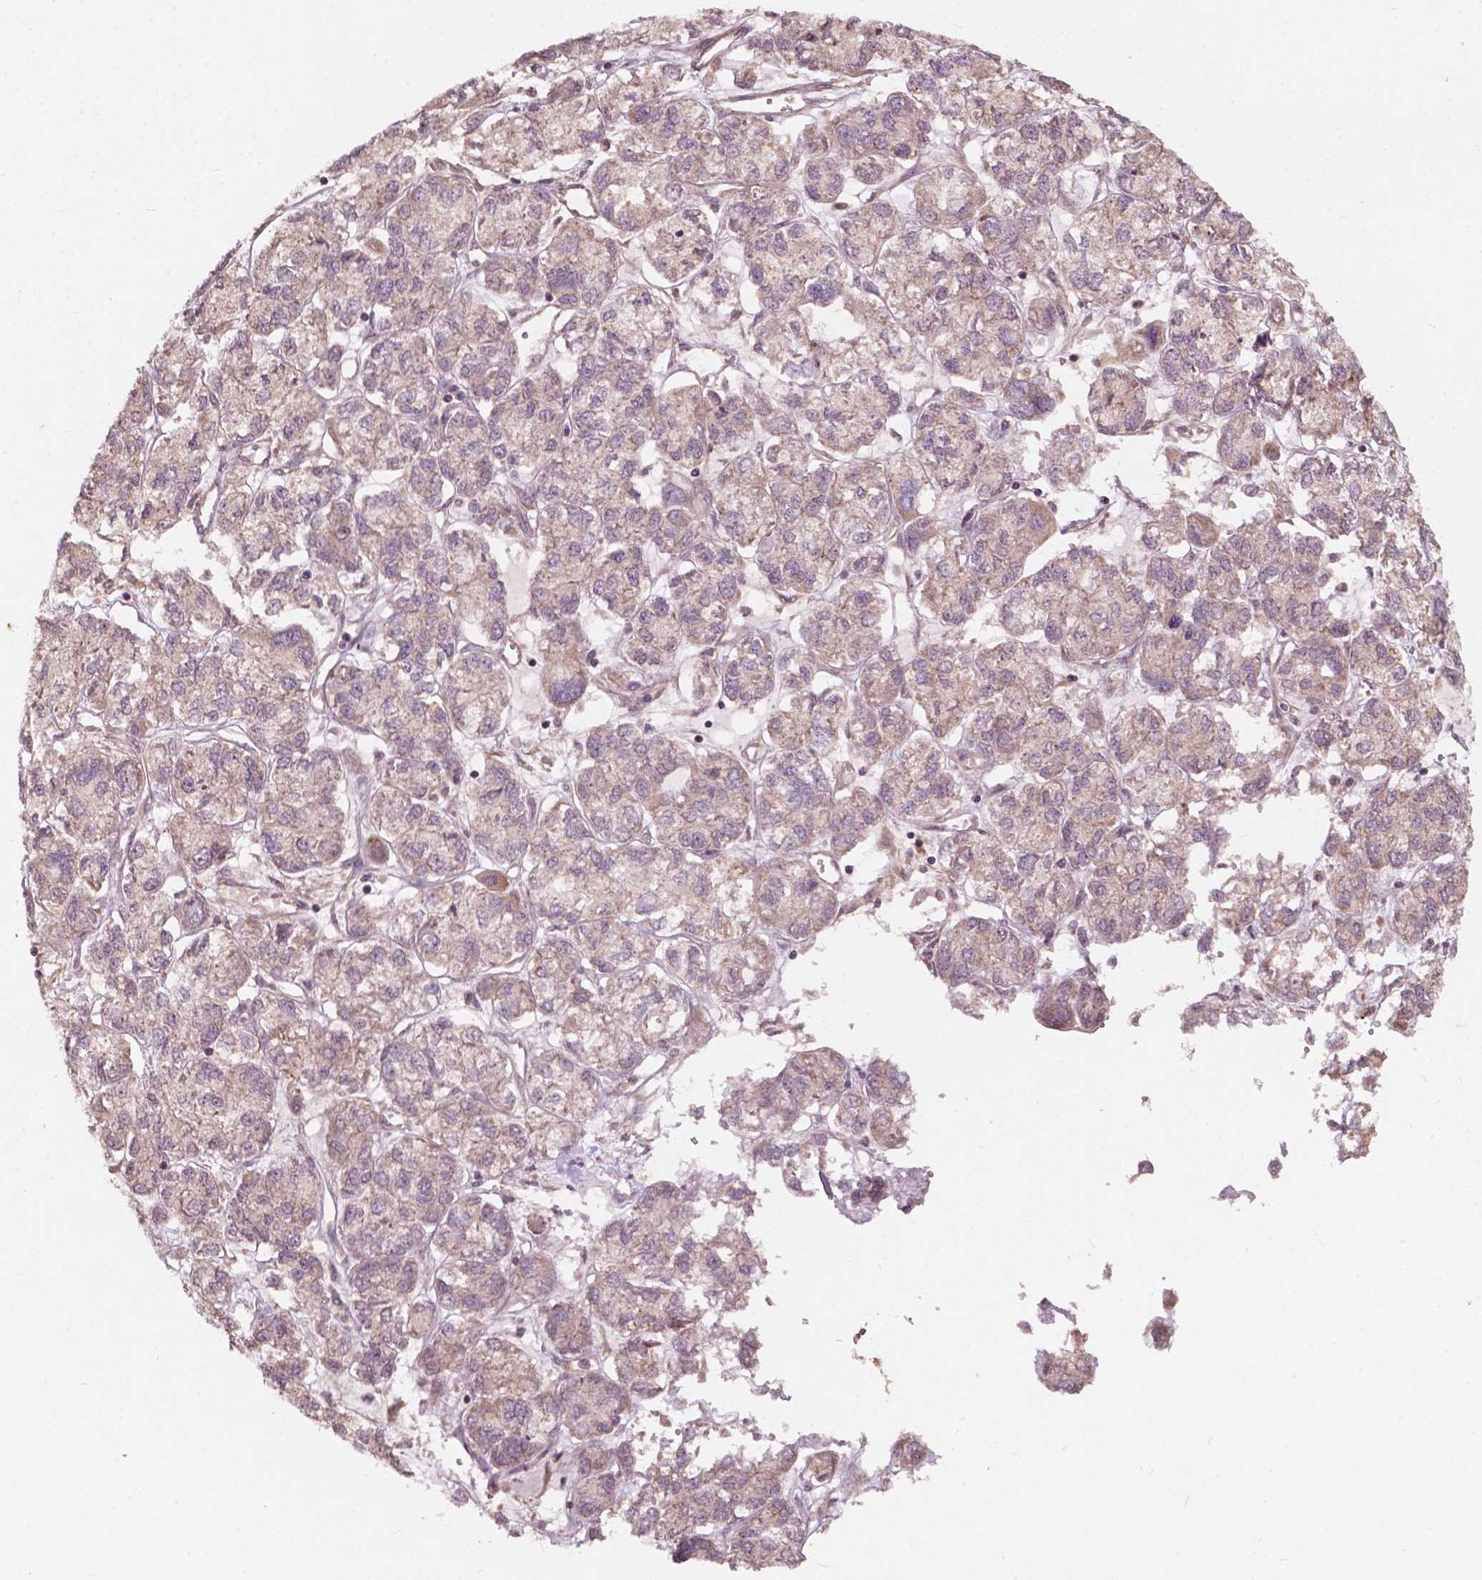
{"staining": {"intensity": "weak", "quantity": "25%-75%", "location": "cytoplasmic/membranous"}, "tissue": "ovarian cancer", "cell_type": "Tumor cells", "image_type": "cancer", "snomed": [{"axis": "morphology", "description": "Carcinoma, endometroid"}, {"axis": "topography", "description": "Ovary"}], "caption": "The image demonstrates a brown stain indicating the presence of a protein in the cytoplasmic/membranous of tumor cells in ovarian cancer.", "gene": "CDC42BPA", "patient": {"sex": "female", "age": 64}}